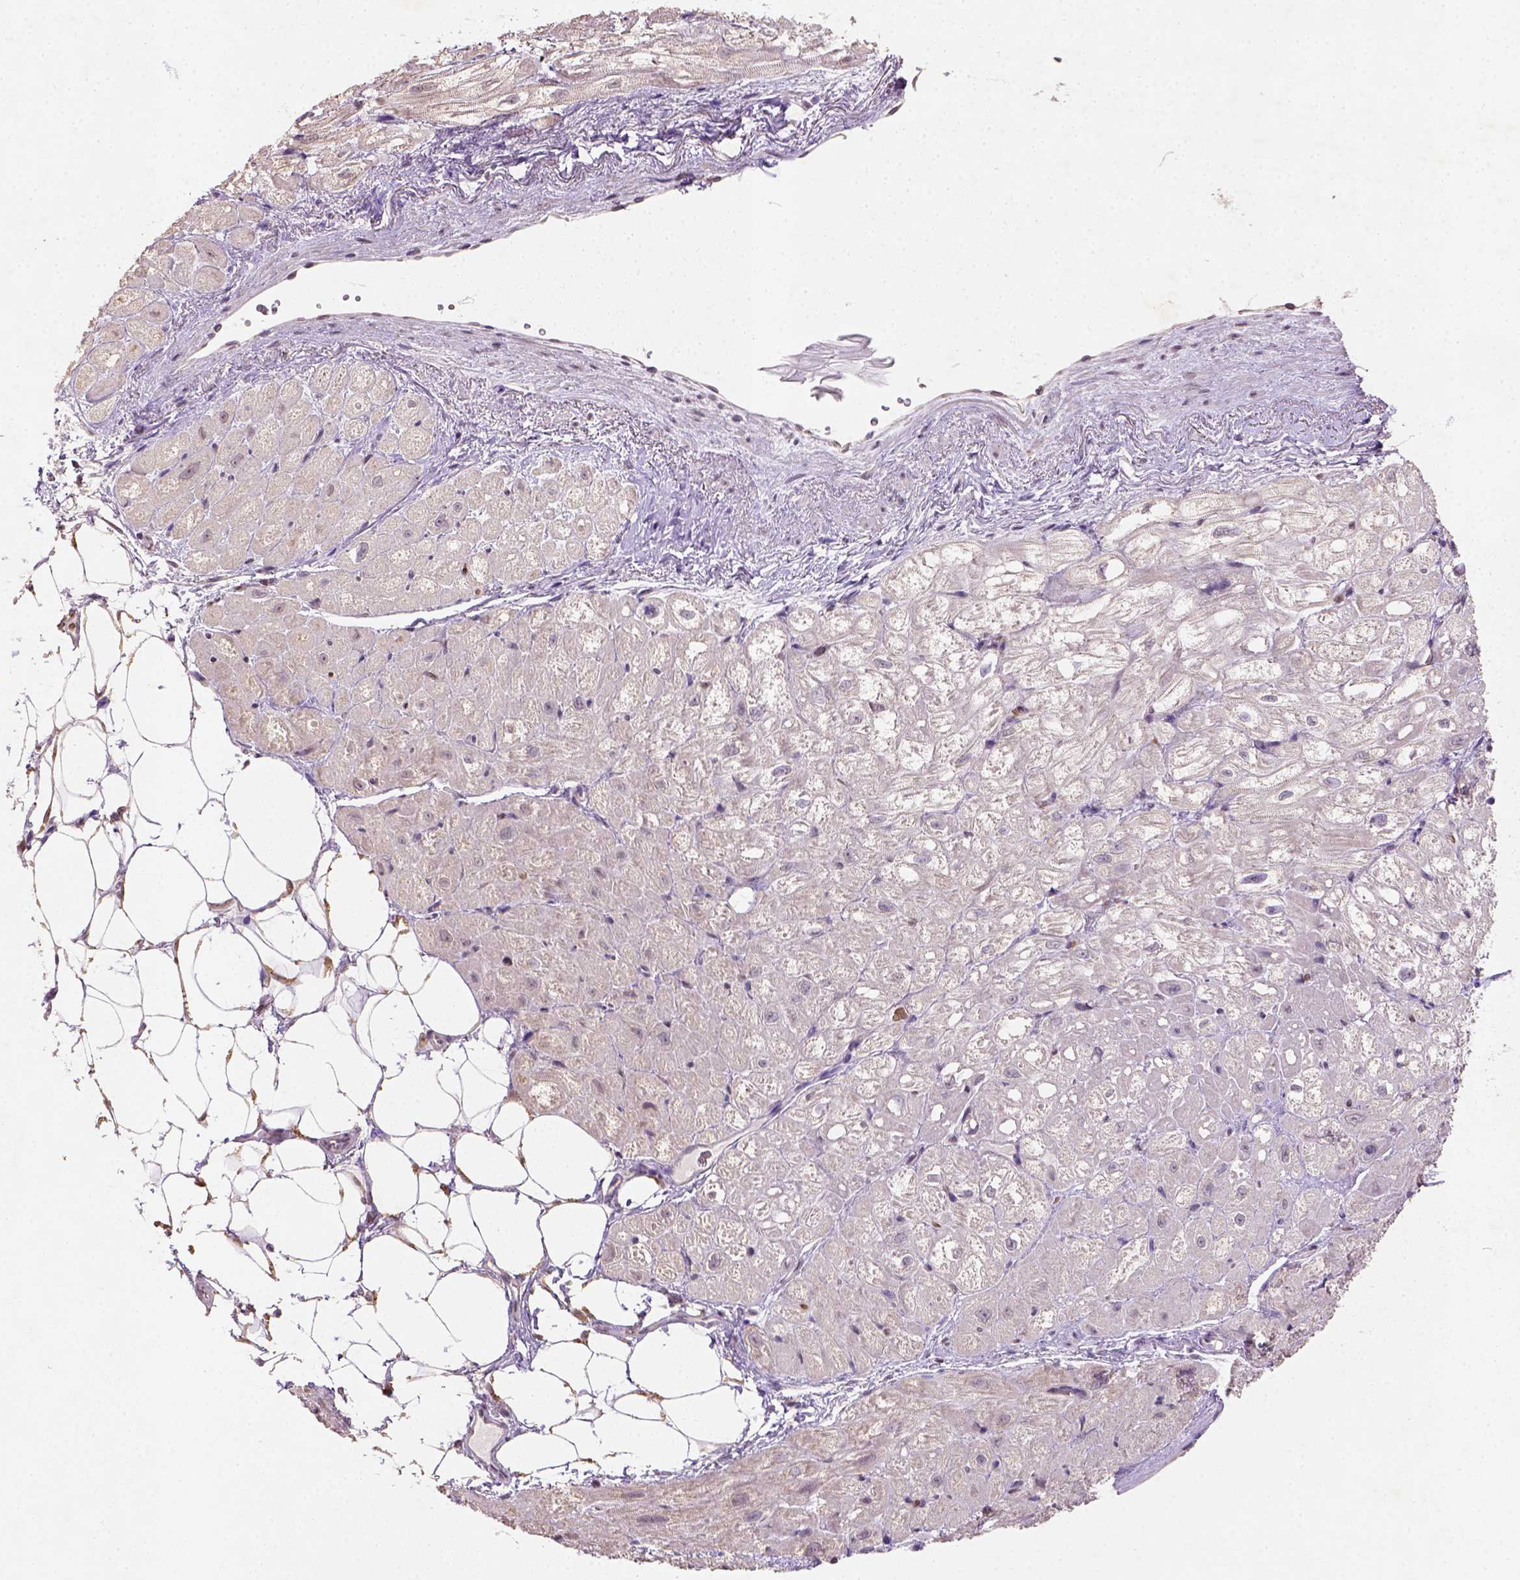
{"staining": {"intensity": "negative", "quantity": "none", "location": "none"}, "tissue": "heart muscle", "cell_type": "Cardiomyocytes", "image_type": "normal", "snomed": [{"axis": "morphology", "description": "Normal tissue, NOS"}, {"axis": "topography", "description": "Heart"}], "caption": "Immunohistochemistry of benign human heart muscle exhibits no staining in cardiomyocytes. (Stains: DAB (3,3'-diaminobenzidine) immunohistochemistry with hematoxylin counter stain, Microscopy: brightfield microscopy at high magnification).", "gene": "NUDT3", "patient": {"sex": "female", "age": 69}}